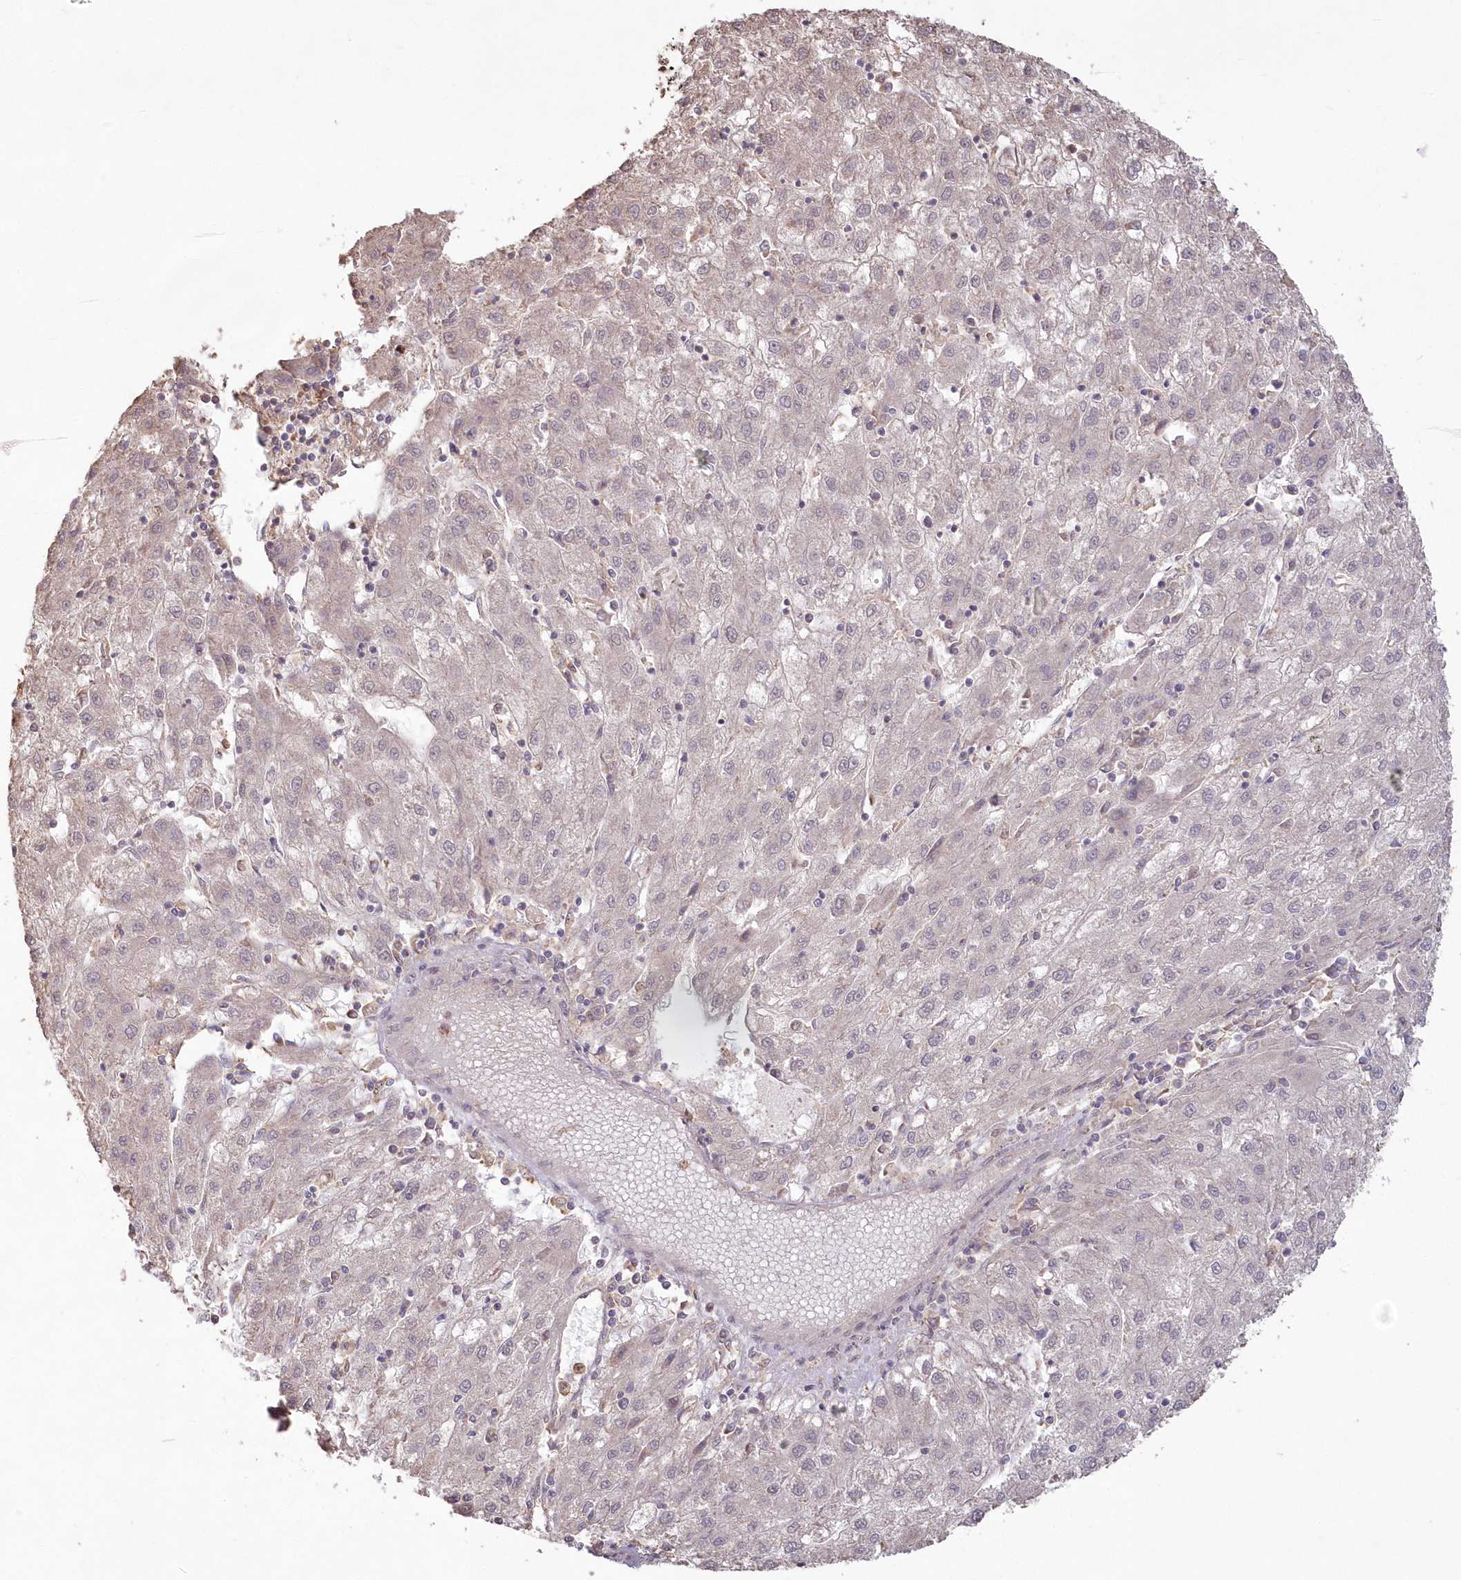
{"staining": {"intensity": "negative", "quantity": "none", "location": "none"}, "tissue": "liver cancer", "cell_type": "Tumor cells", "image_type": "cancer", "snomed": [{"axis": "morphology", "description": "Carcinoma, Hepatocellular, NOS"}, {"axis": "topography", "description": "Liver"}], "caption": "This is a image of IHC staining of liver cancer, which shows no expression in tumor cells.", "gene": "PDS5A", "patient": {"sex": "male", "age": 72}}